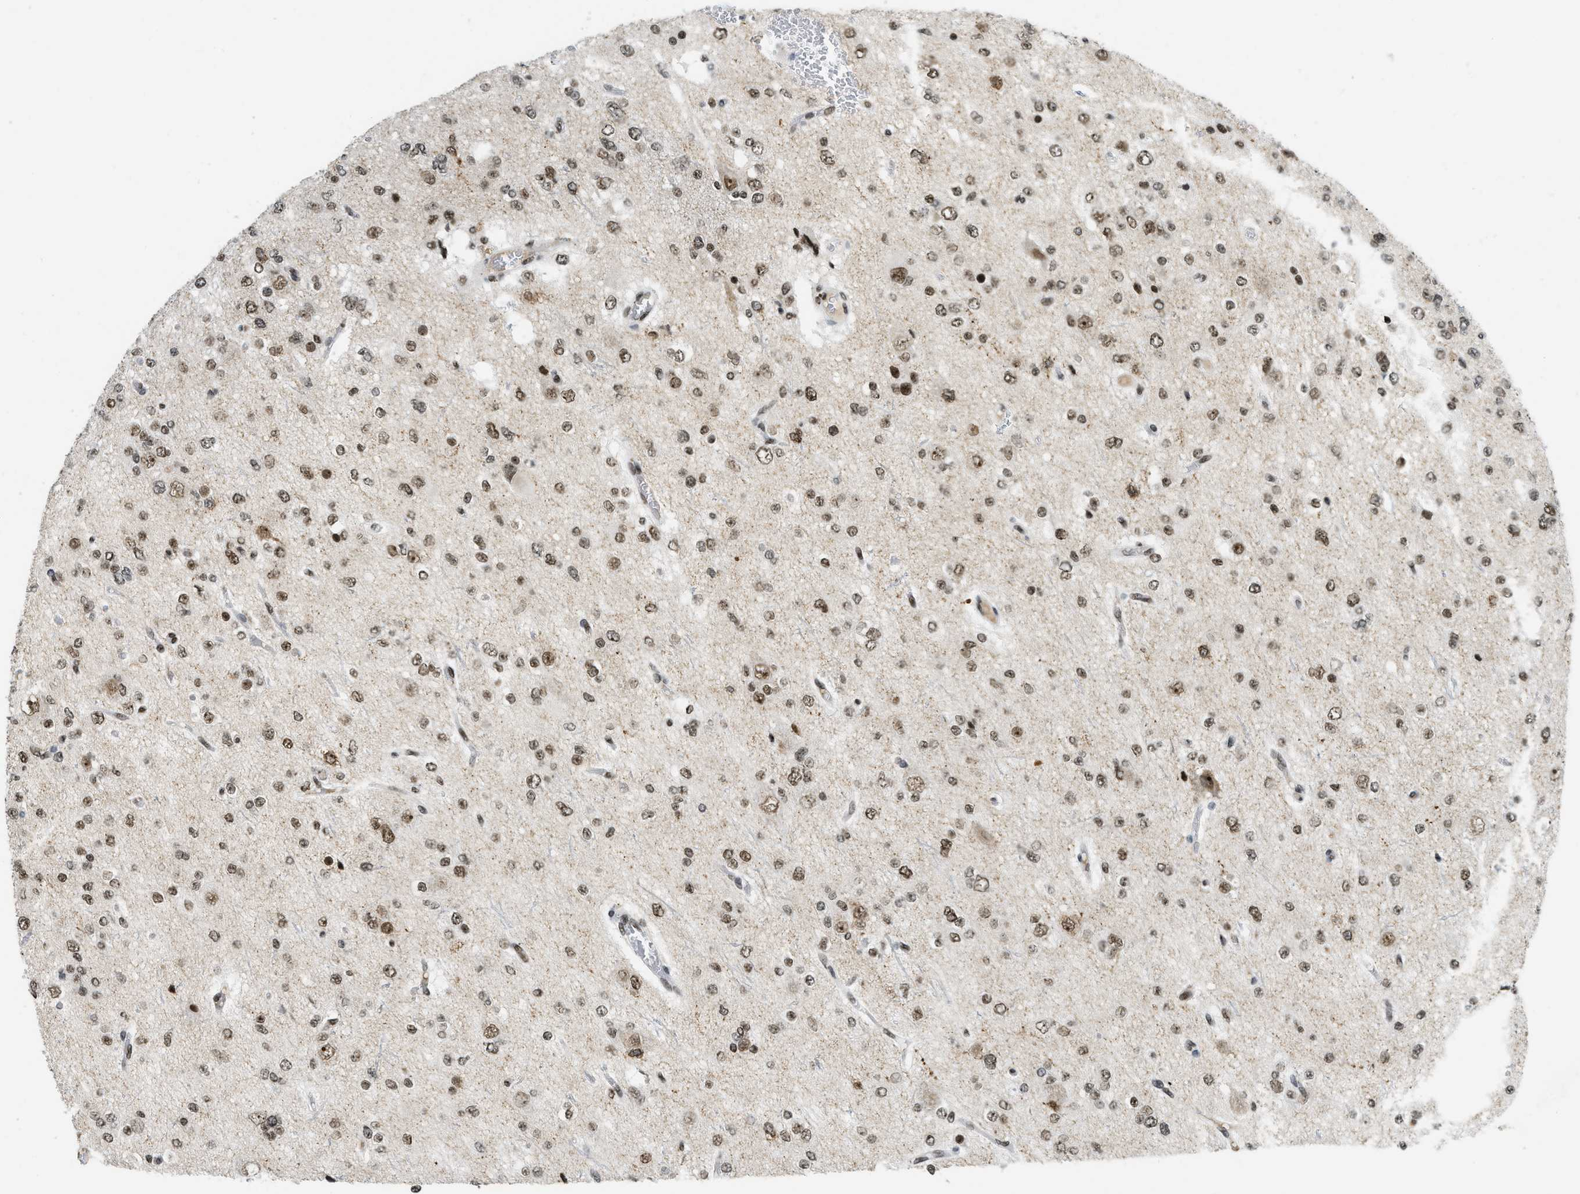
{"staining": {"intensity": "moderate", "quantity": ">75%", "location": "nuclear"}, "tissue": "glioma", "cell_type": "Tumor cells", "image_type": "cancer", "snomed": [{"axis": "morphology", "description": "Glioma, malignant, Low grade"}, {"axis": "topography", "description": "Brain"}], "caption": "Glioma stained with DAB (3,3'-diaminobenzidine) immunohistochemistry reveals medium levels of moderate nuclear staining in about >75% of tumor cells.", "gene": "URB1", "patient": {"sex": "male", "age": 38}}